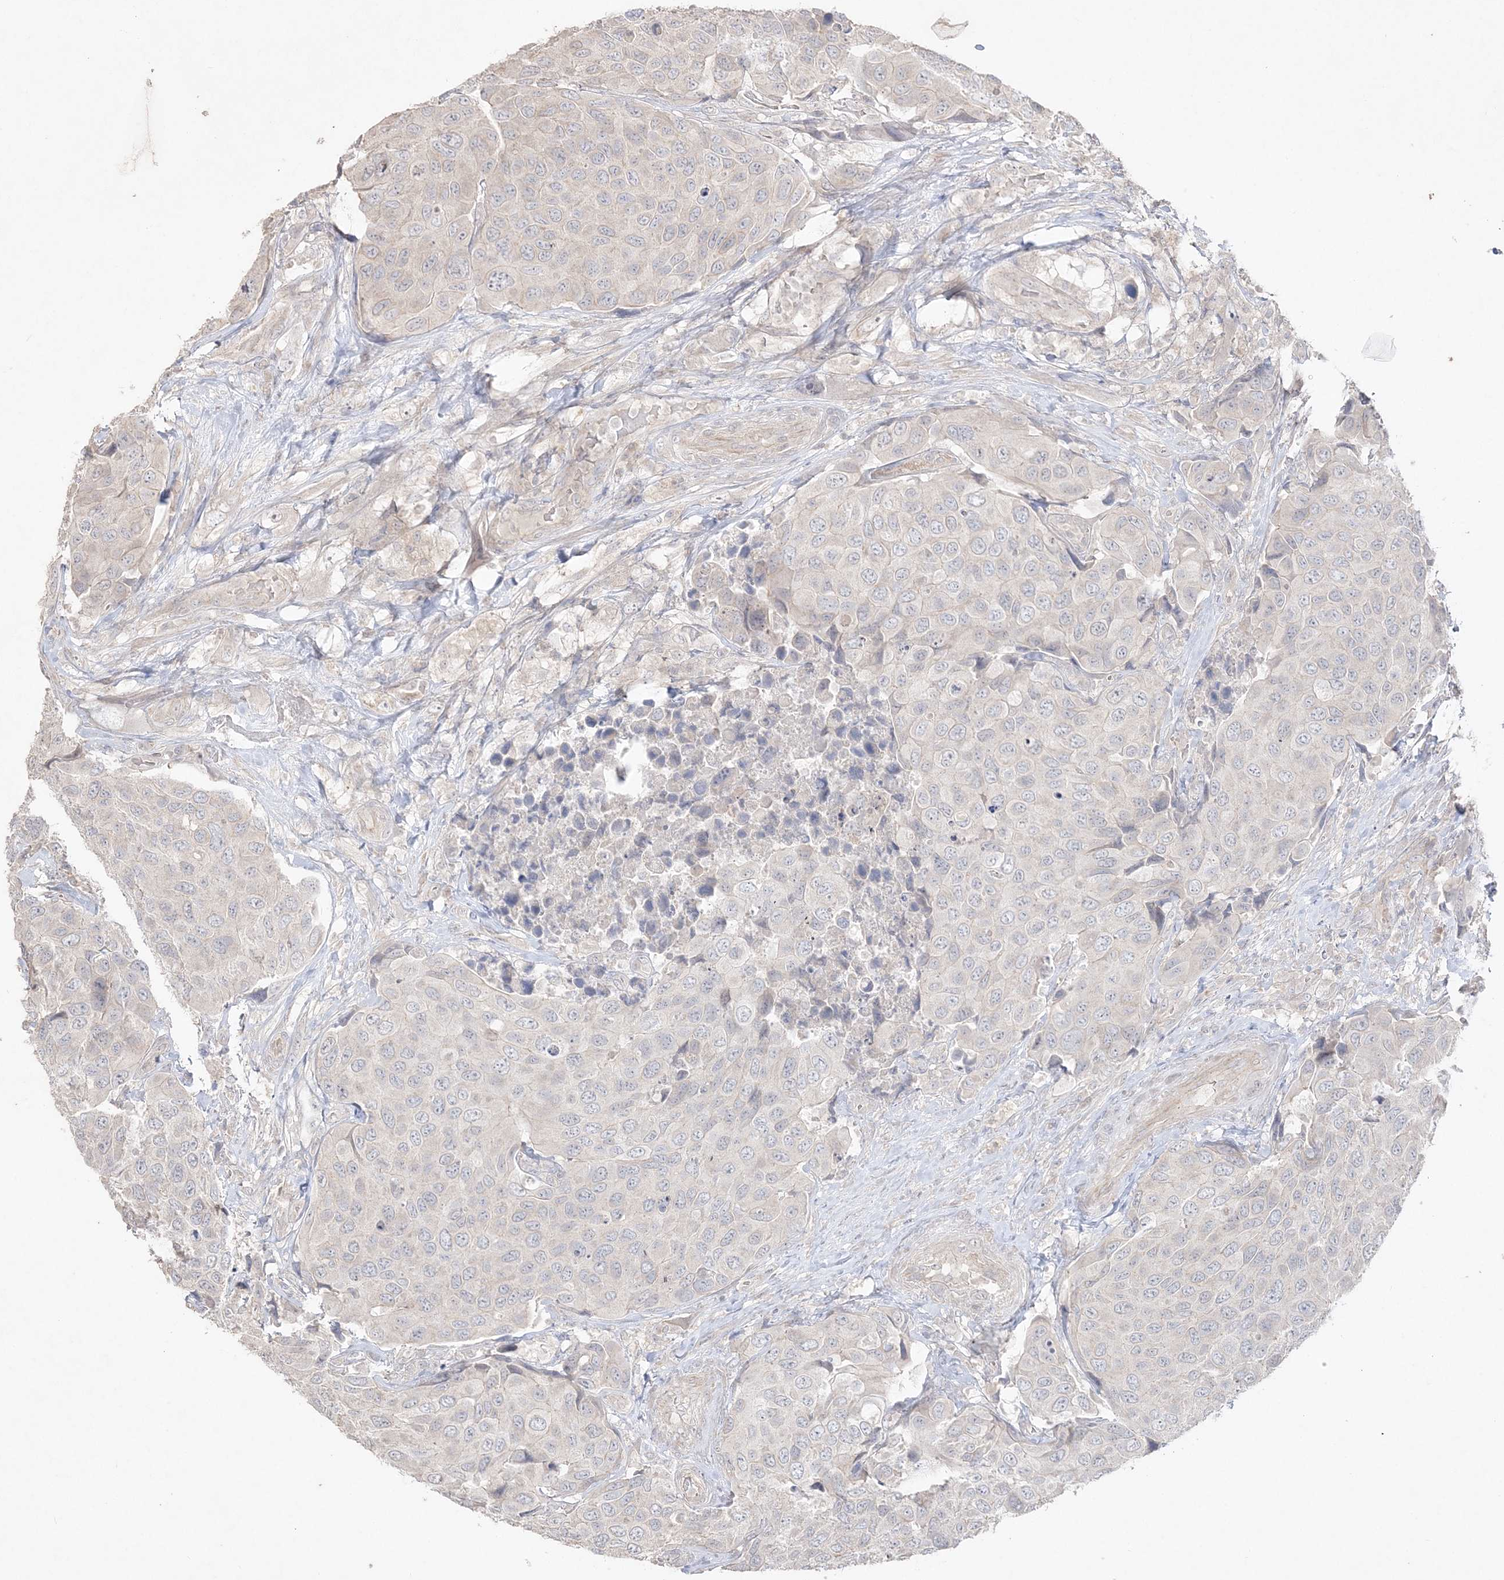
{"staining": {"intensity": "negative", "quantity": "none", "location": "none"}, "tissue": "urothelial cancer", "cell_type": "Tumor cells", "image_type": "cancer", "snomed": [{"axis": "morphology", "description": "Urothelial carcinoma, High grade"}, {"axis": "topography", "description": "Urinary bladder"}], "caption": "This histopathology image is of urothelial cancer stained with immunohistochemistry to label a protein in brown with the nuclei are counter-stained blue. There is no expression in tumor cells.", "gene": "SH3BP4", "patient": {"sex": "male", "age": 74}}